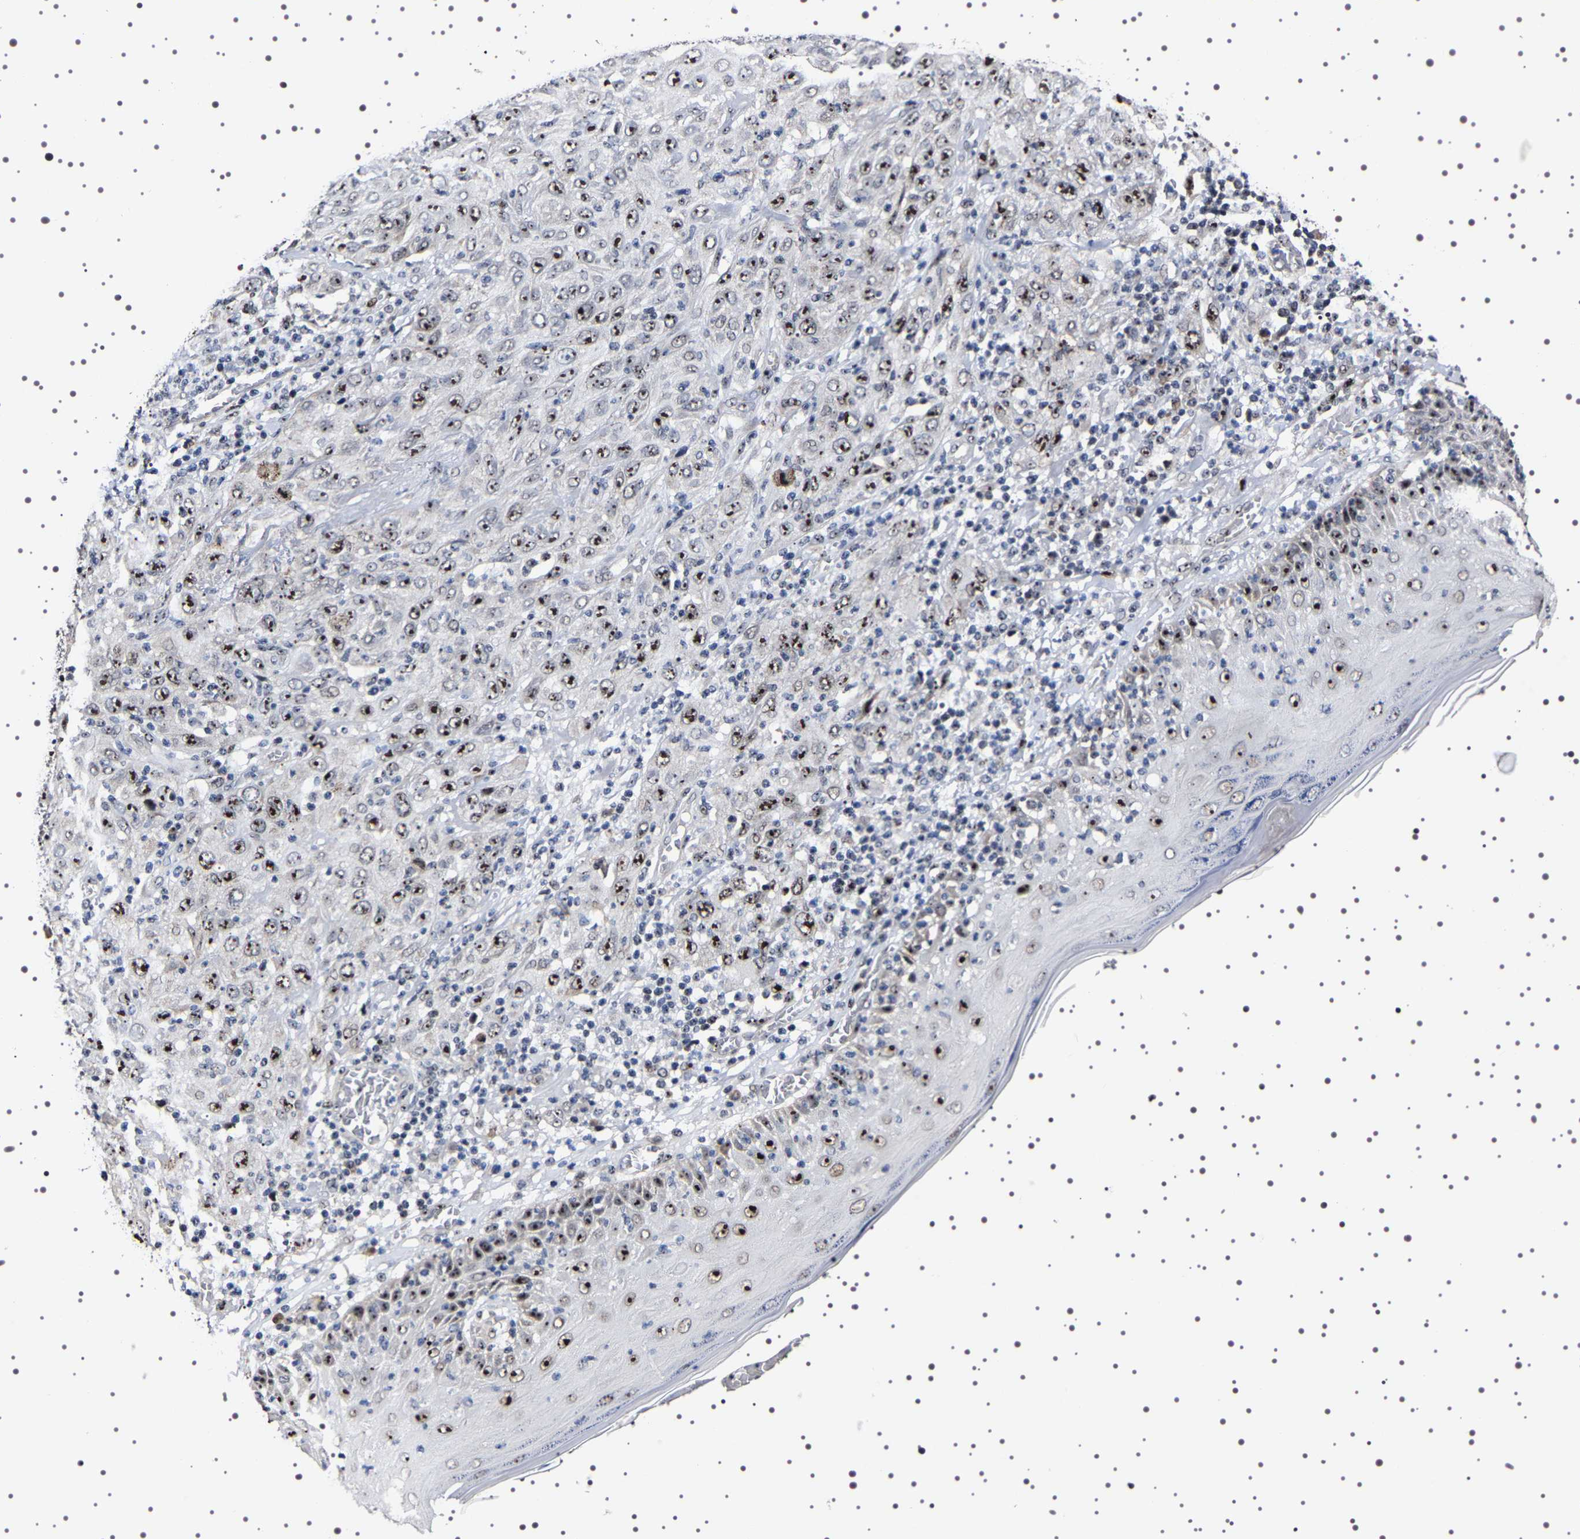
{"staining": {"intensity": "strong", "quantity": ">75%", "location": "nuclear"}, "tissue": "skin cancer", "cell_type": "Tumor cells", "image_type": "cancer", "snomed": [{"axis": "morphology", "description": "Squamous cell carcinoma, NOS"}, {"axis": "topography", "description": "Skin"}], "caption": "Skin cancer stained with a brown dye demonstrates strong nuclear positive expression in about >75% of tumor cells.", "gene": "GNL3", "patient": {"sex": "female", "age": 88}}